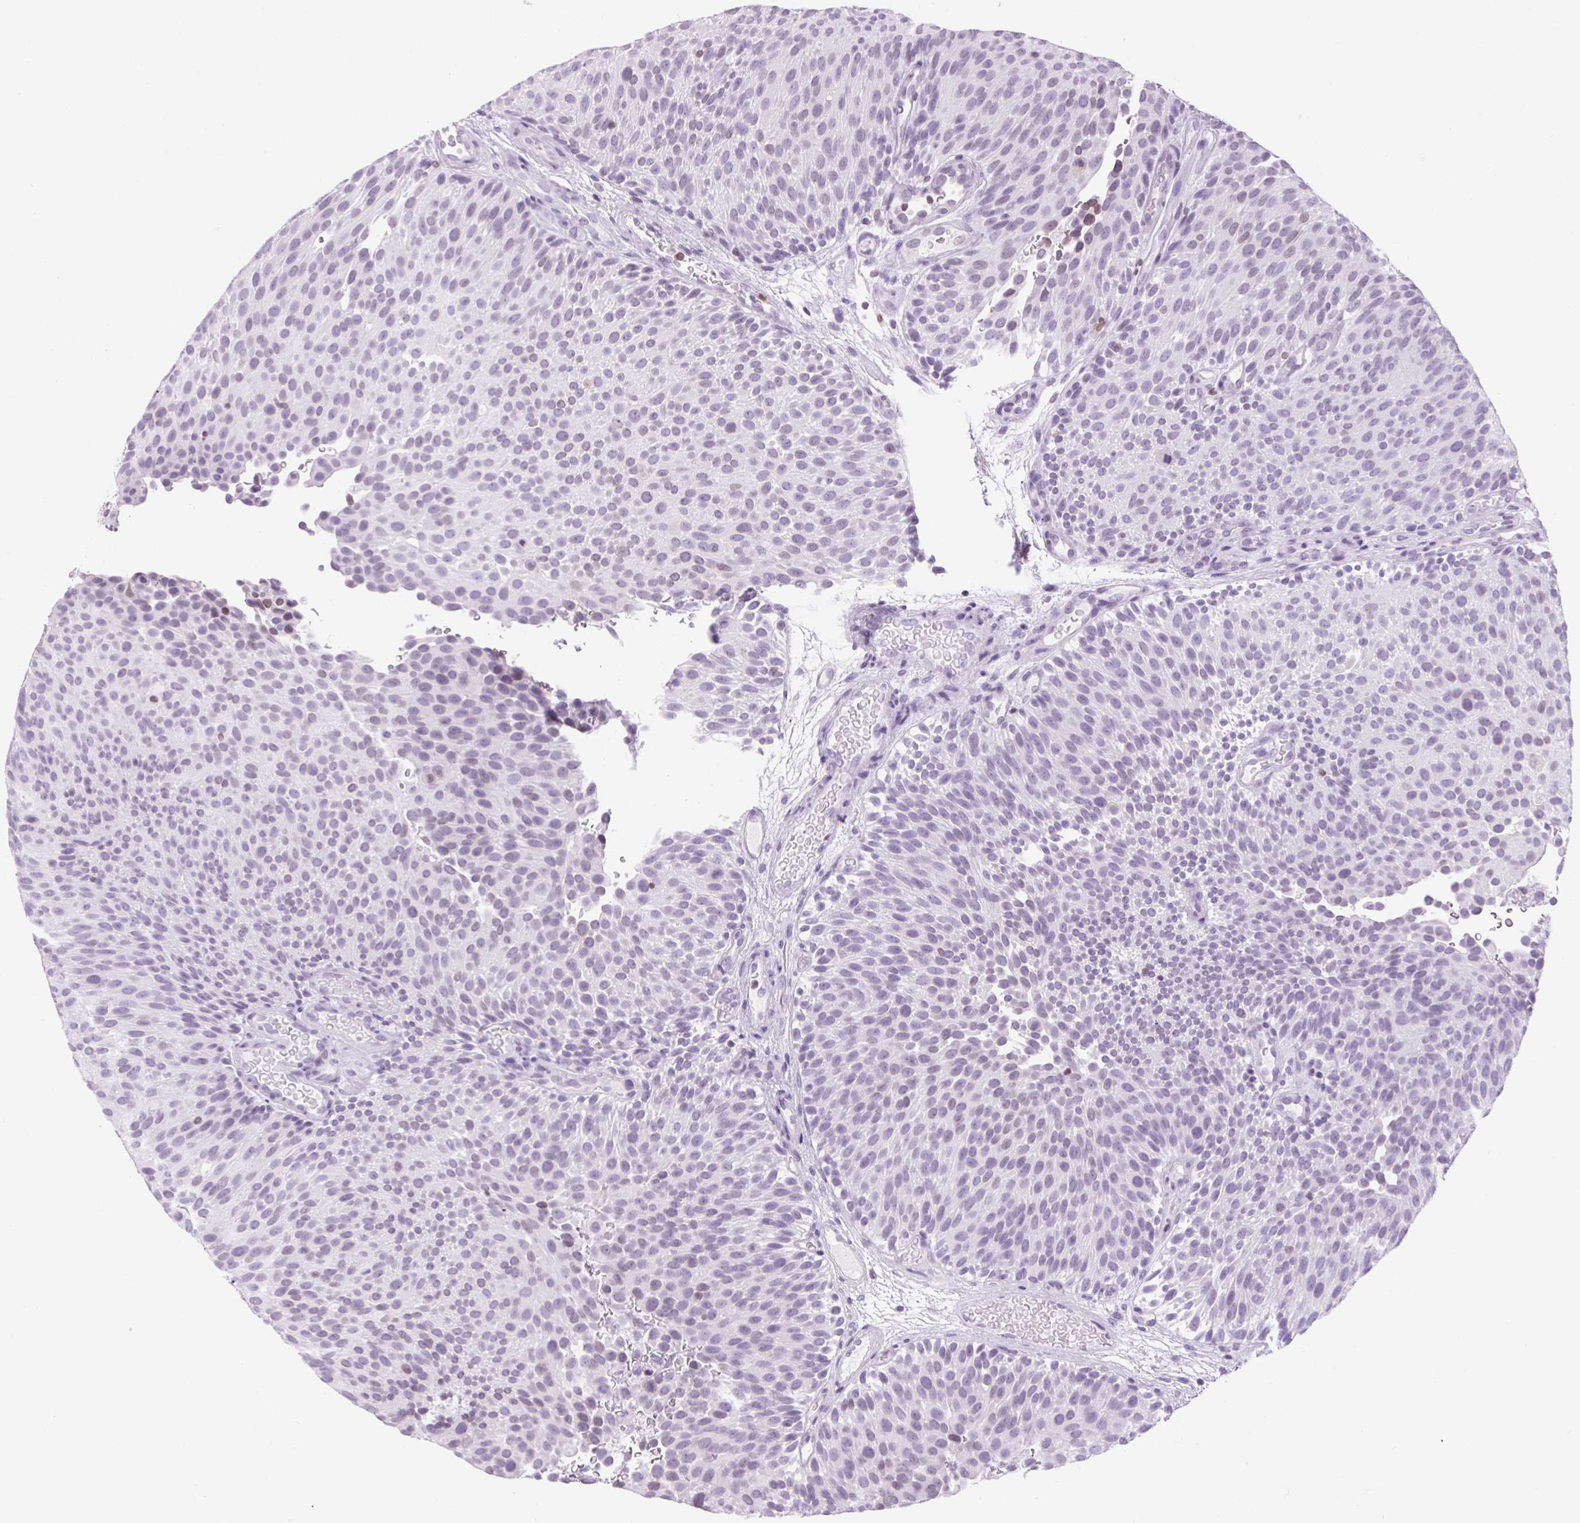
{"staining": {"intensity": "weak", "quantity": "<25%", "location": "cytoplasmic/membranous,nuclear"}, "tissue": "urothelial cancer", "cell_type": "Tumor cells", "image_type": "cancer", "snomed": [{"axis": "morphology", "description": "Urothelial carcinoma, Low grade"}, {"axis": "topography", "description": "Urinary bladder"}], "caption": "High magnification brightfield microscopy of low-grade urothelial carcinoma stained with DAB (3,3'-diaminobenzidine) (brown) and counterstained with hematoxylin (blue): tumor cells show no significant staining.", "gene": "VPREB1", "patient": {"sex": "male", "age": 78}}